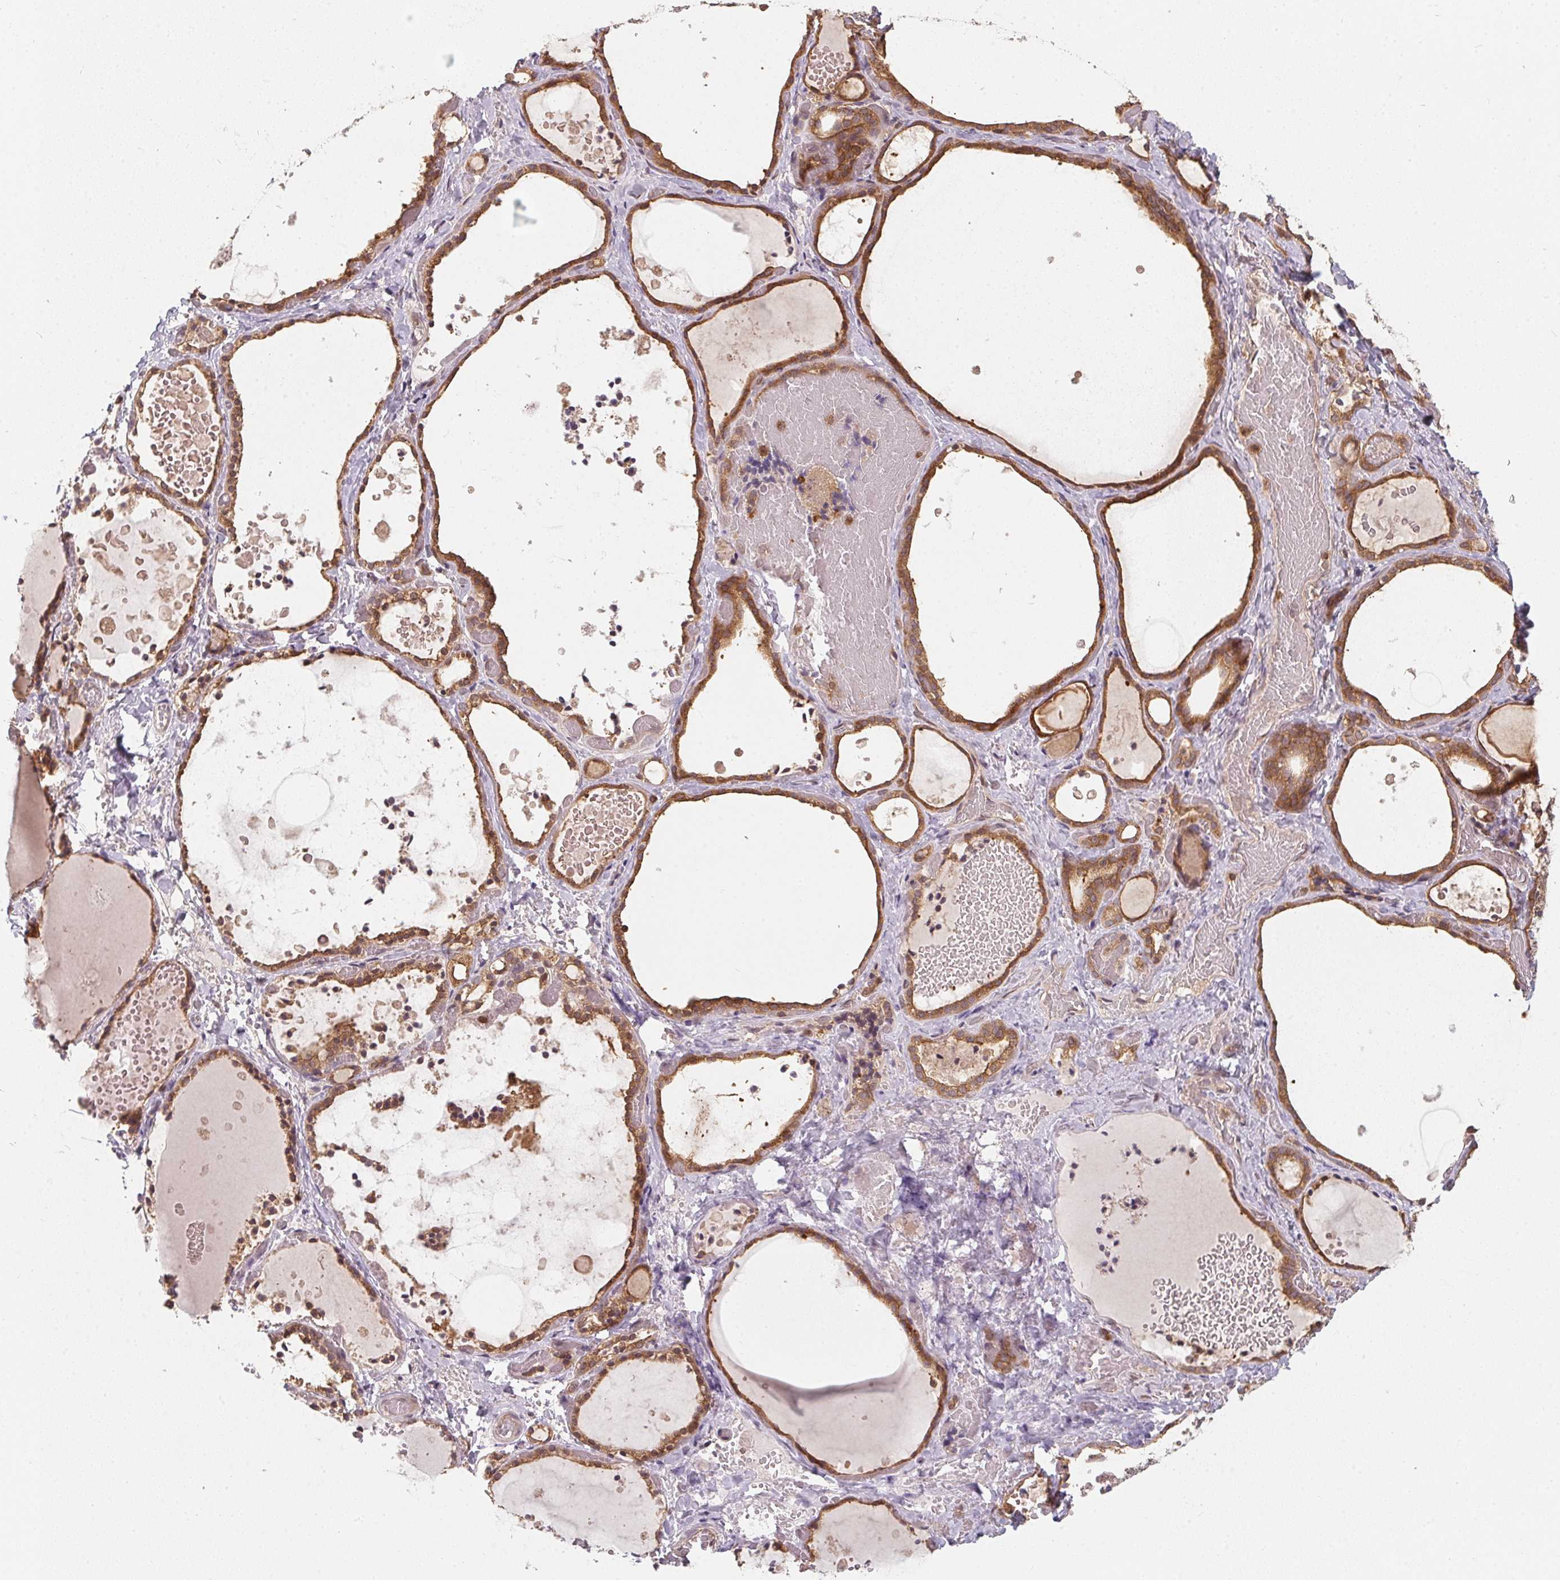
{"staining": {"intensity": "moderate", "quantity": ">75%", "location": "cytoplasmic/membranous"}, "tissue": "thyroid gland", "cell_type": "Glandular cells", "image_type": "normal", "snomed": [{"axis": "morphology", "description": "Normal tissue, NOS"}, {"axis": "topography", "description": "Thyroid gland"}], "caption": "Immunohistochemistry (DAB (3,3'-diaminobenzidine)) staining of normal human thyroid gland reveals moderate cytoplasmic/membranous protein staining in approximately >75% of glandular cells.", "gene": "ANKRD13A", "patient": {"sex": "female", "age": 56}}